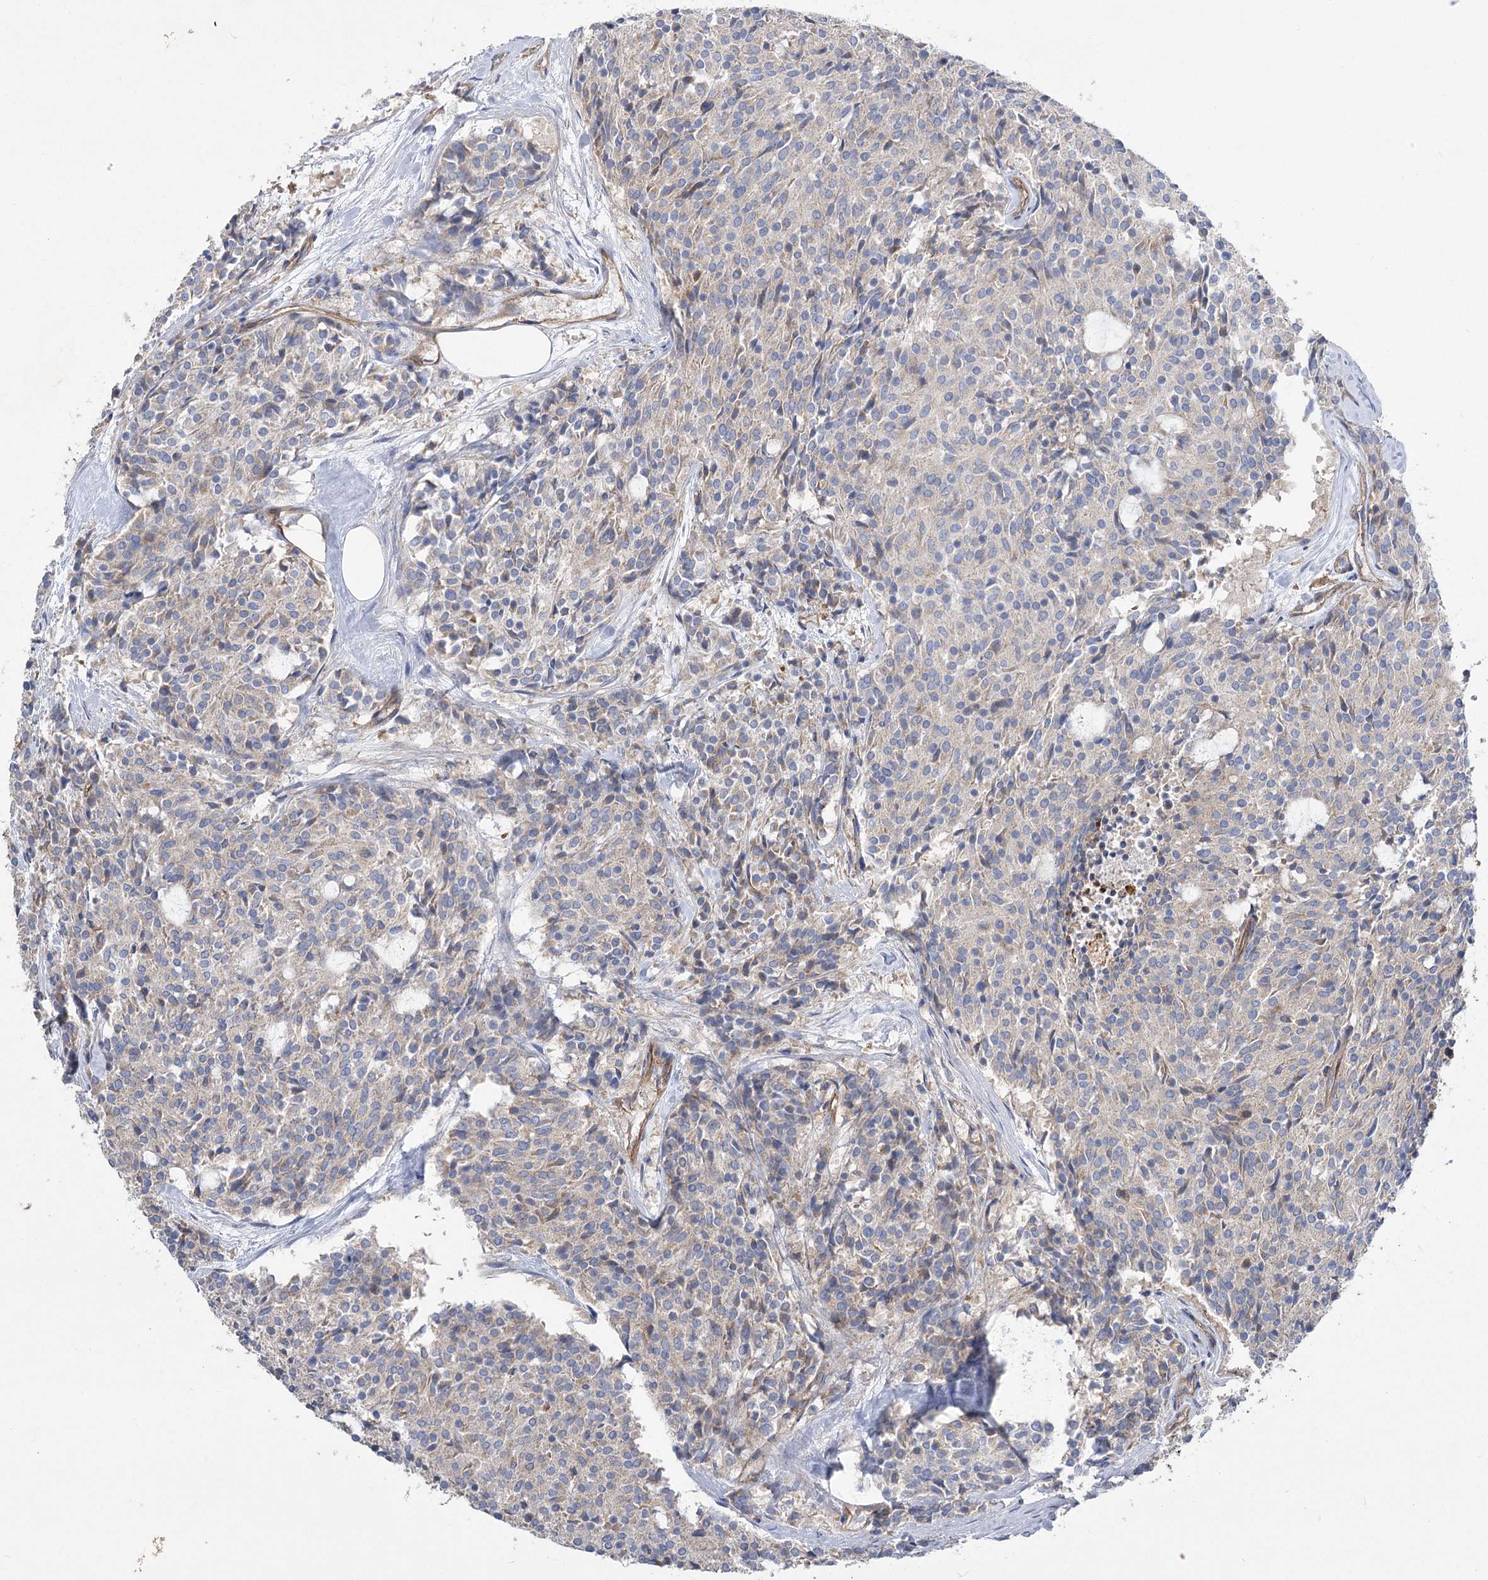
{"staining": {"intensity": "negative", "quantity": "none", "location": "none"}, "tissue": "carcinoid", "cell_type": "Tumor cells", "image_type": "cancer", "snomed": [{"axis": "morphology", "description": "Carcinoid, malignant, NOS"}, {"axis": "topography", "description": "Pancreas"}], "caption": "The micrograph reveals no staining of tumor cells in carcinoid (malignant). (Brightfield microscopy of DAB (3,3'-diaminobenzidine) immunohistochemistry at high magnification).", "gene": "RMDN2", "patient": {"sex": "female", "age": 54}}